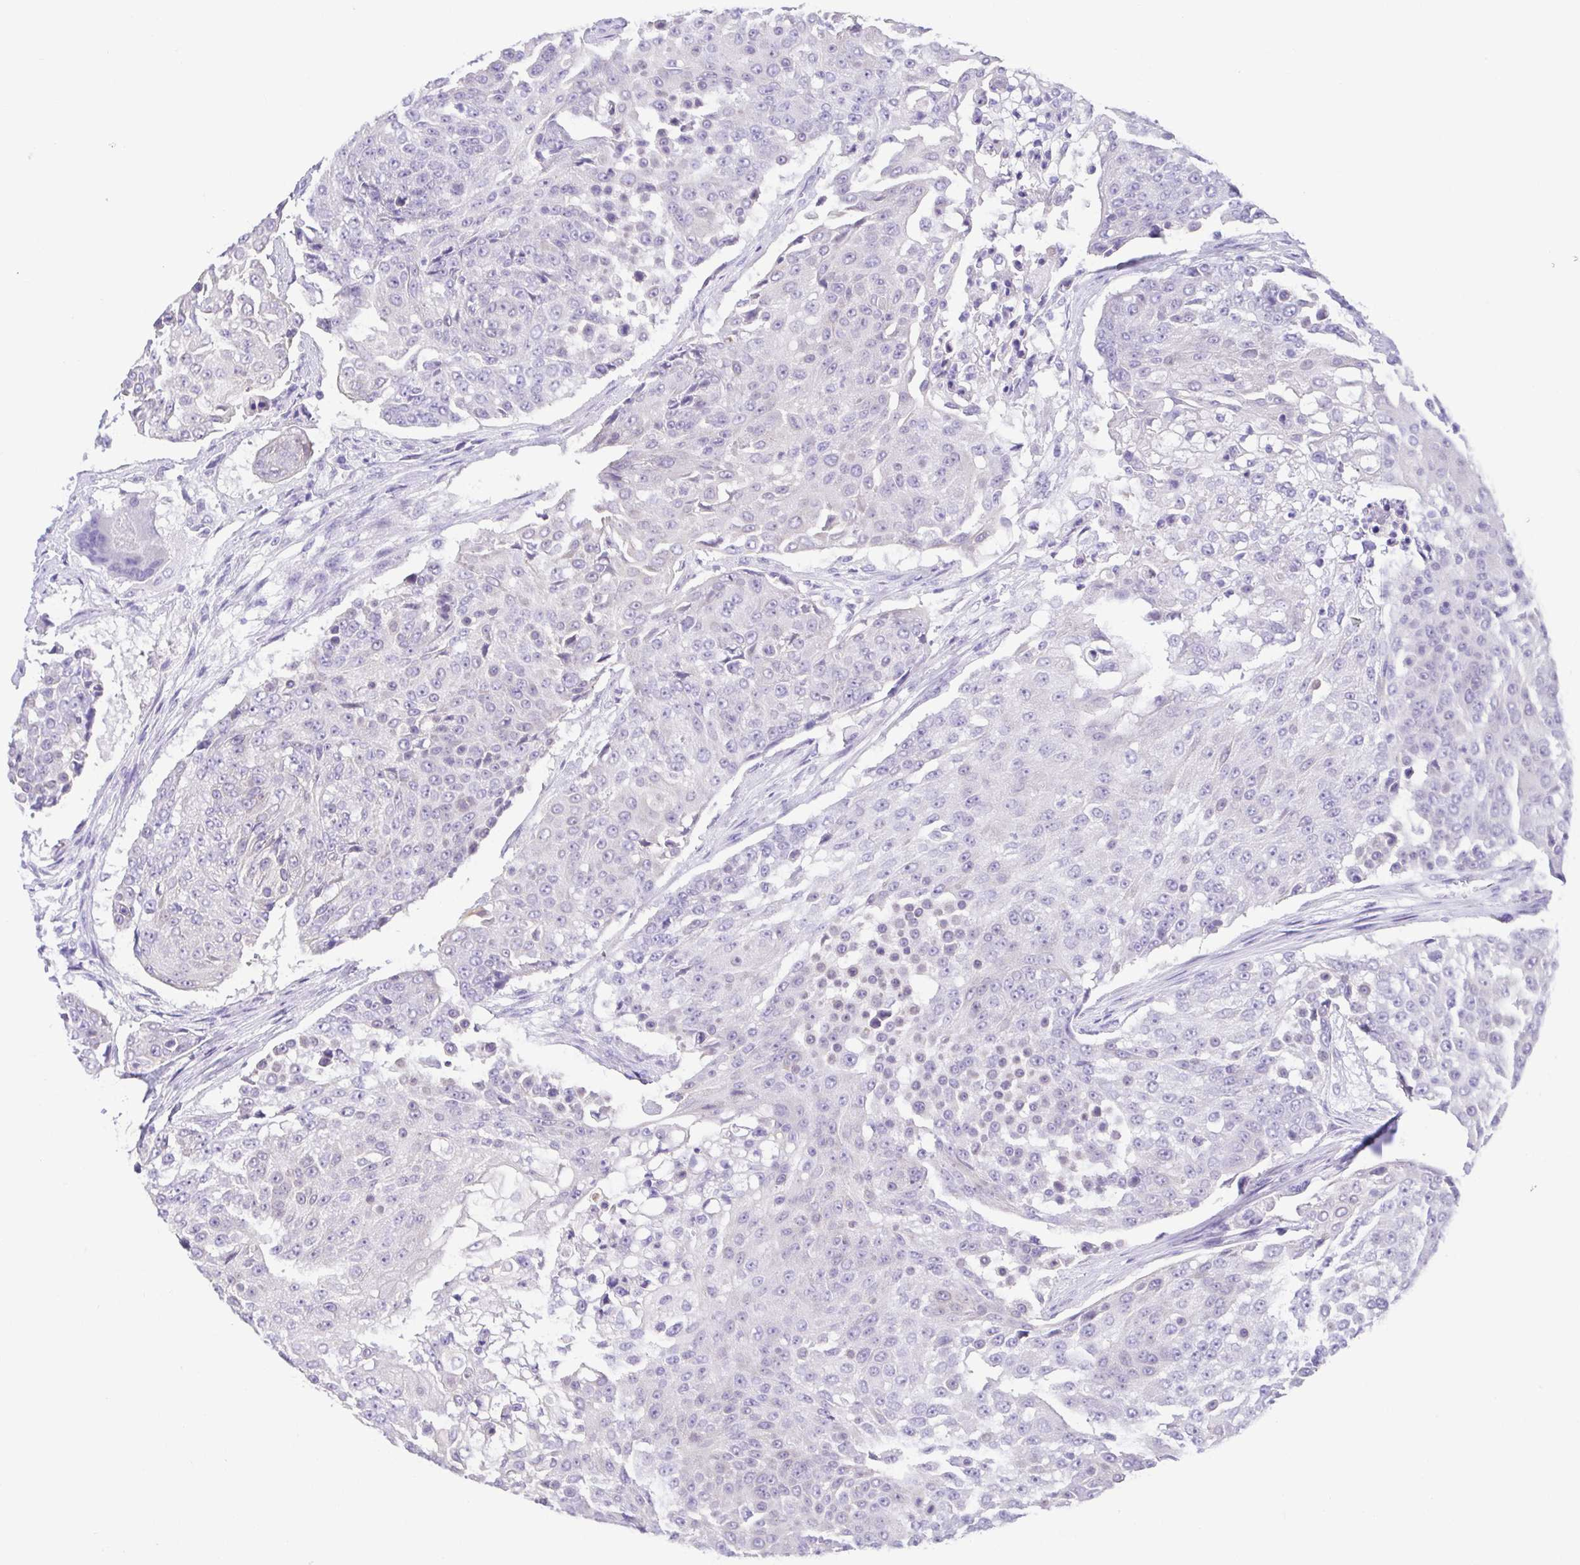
{"staining": {"intensity": "negative", "quantity": "none", "location": "none"}, "tissue": "urothelial cancer", "cell_type": "Tumor cells", "image_type": "cancer", "snomed": [{"axis": "morphology", "description": "Urothelial carcinoma, High grade"}, {"axis": "topography", "description": "Urinary bladder"}], "caption": "The histopathology image demonstrates no significant expression in tumor cells of high-grade urothelial carcinoma.", "gene": "SPATA4", "patient": {"sex": "female", "age": 63}}